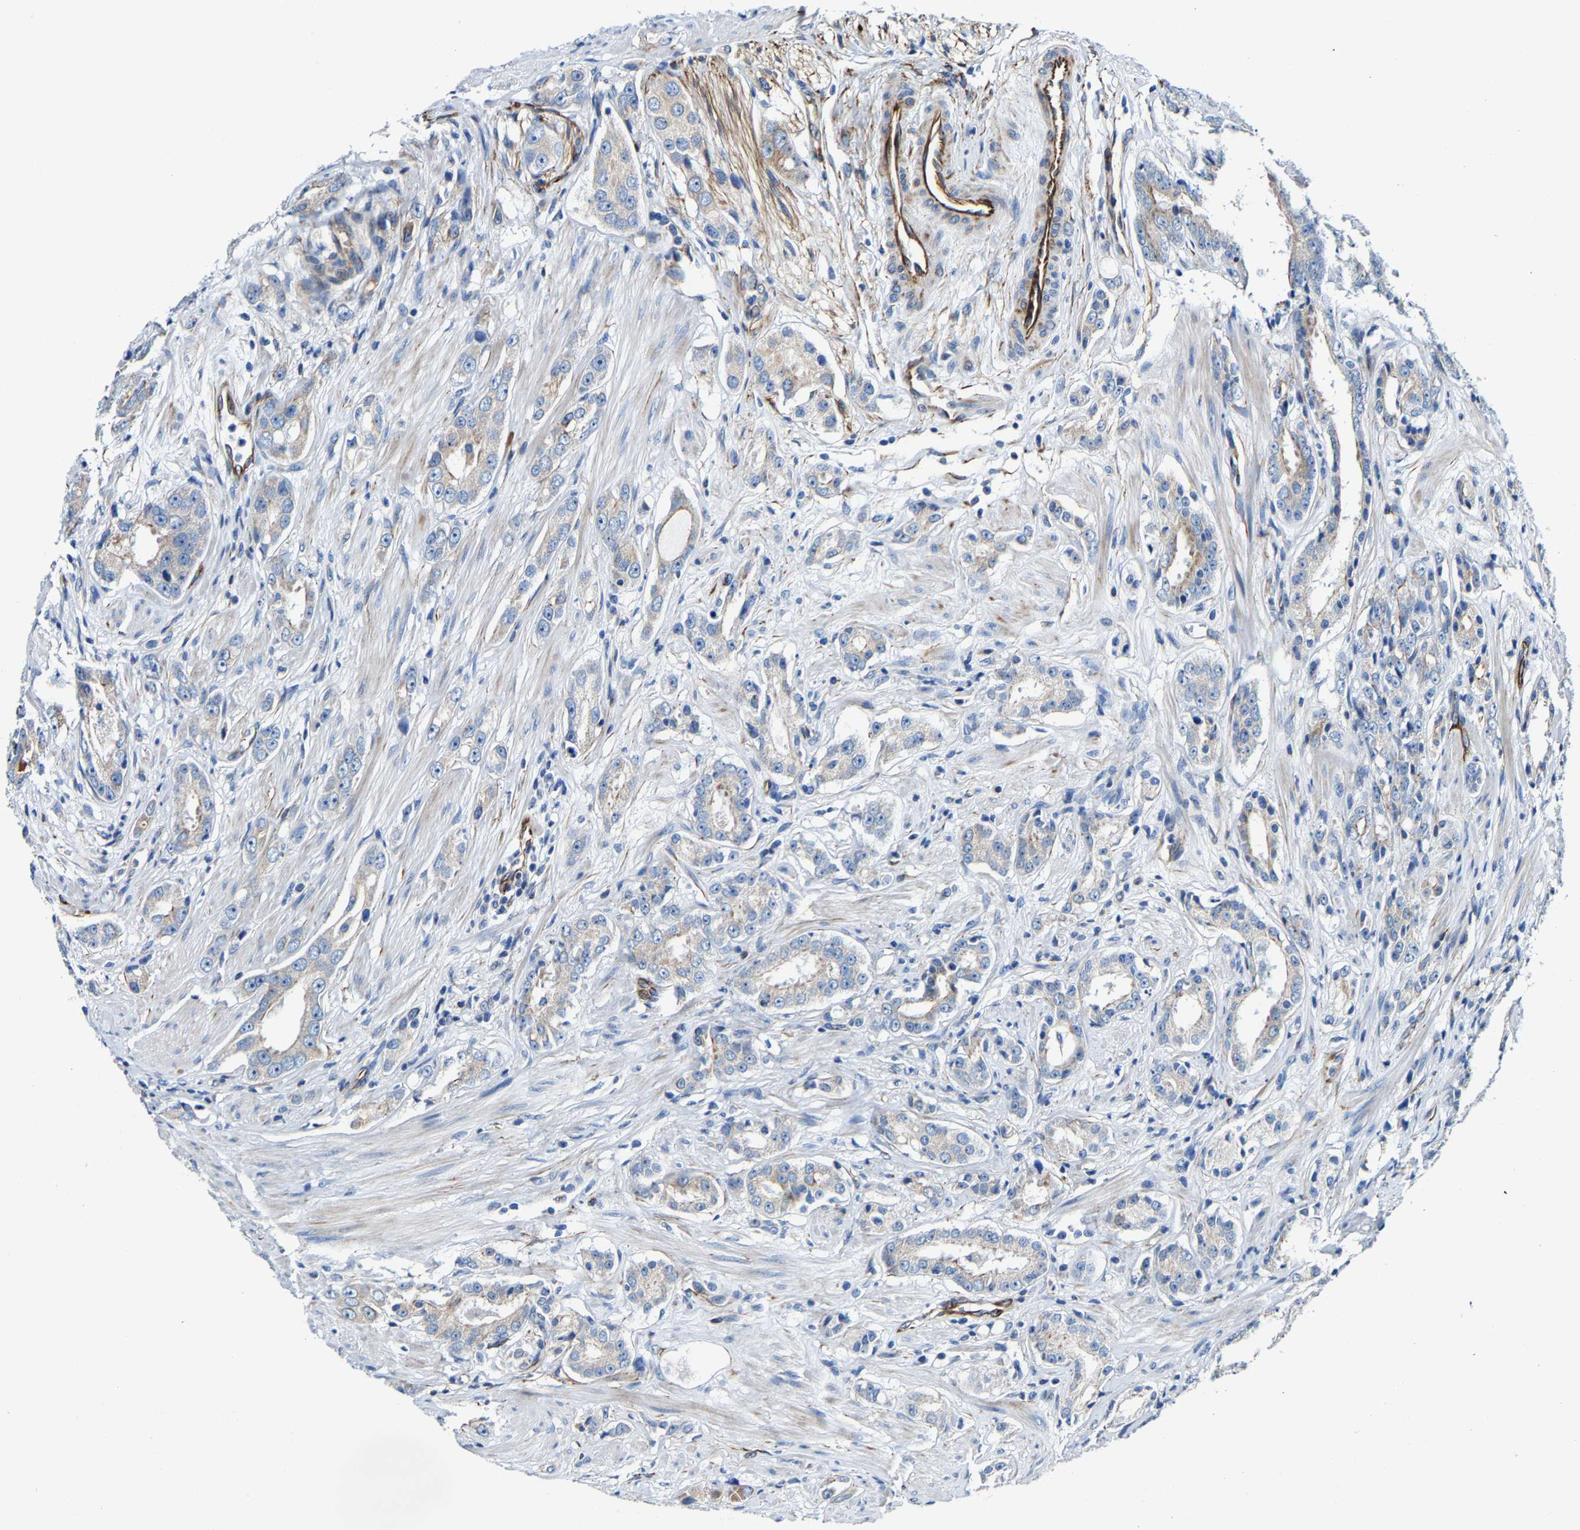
{"staining": {"intensity": "weak", "quantity": "25%-75%", "location": "cytoplasmic/membranous"}, "tissue": "prostate cancer", "cell_type": "Tumor cells", "image_type": "cancer", "snomed": [{"axis": "morphology", "description": "Adenocarcinoma, Medium grade"}, {"axis": "topography", "description": "Prostate"}], "caption": "Protein staining of prostate medium-grade adenocarcinoma tissue reveals weak cytoplasmic/membranous expression in approximately 25%-75% of tumor cells. (IHC, brightfield microscopy, high magnification).", "gene": "MMEL1", "patient": {"sex": "male", "age": 53}}